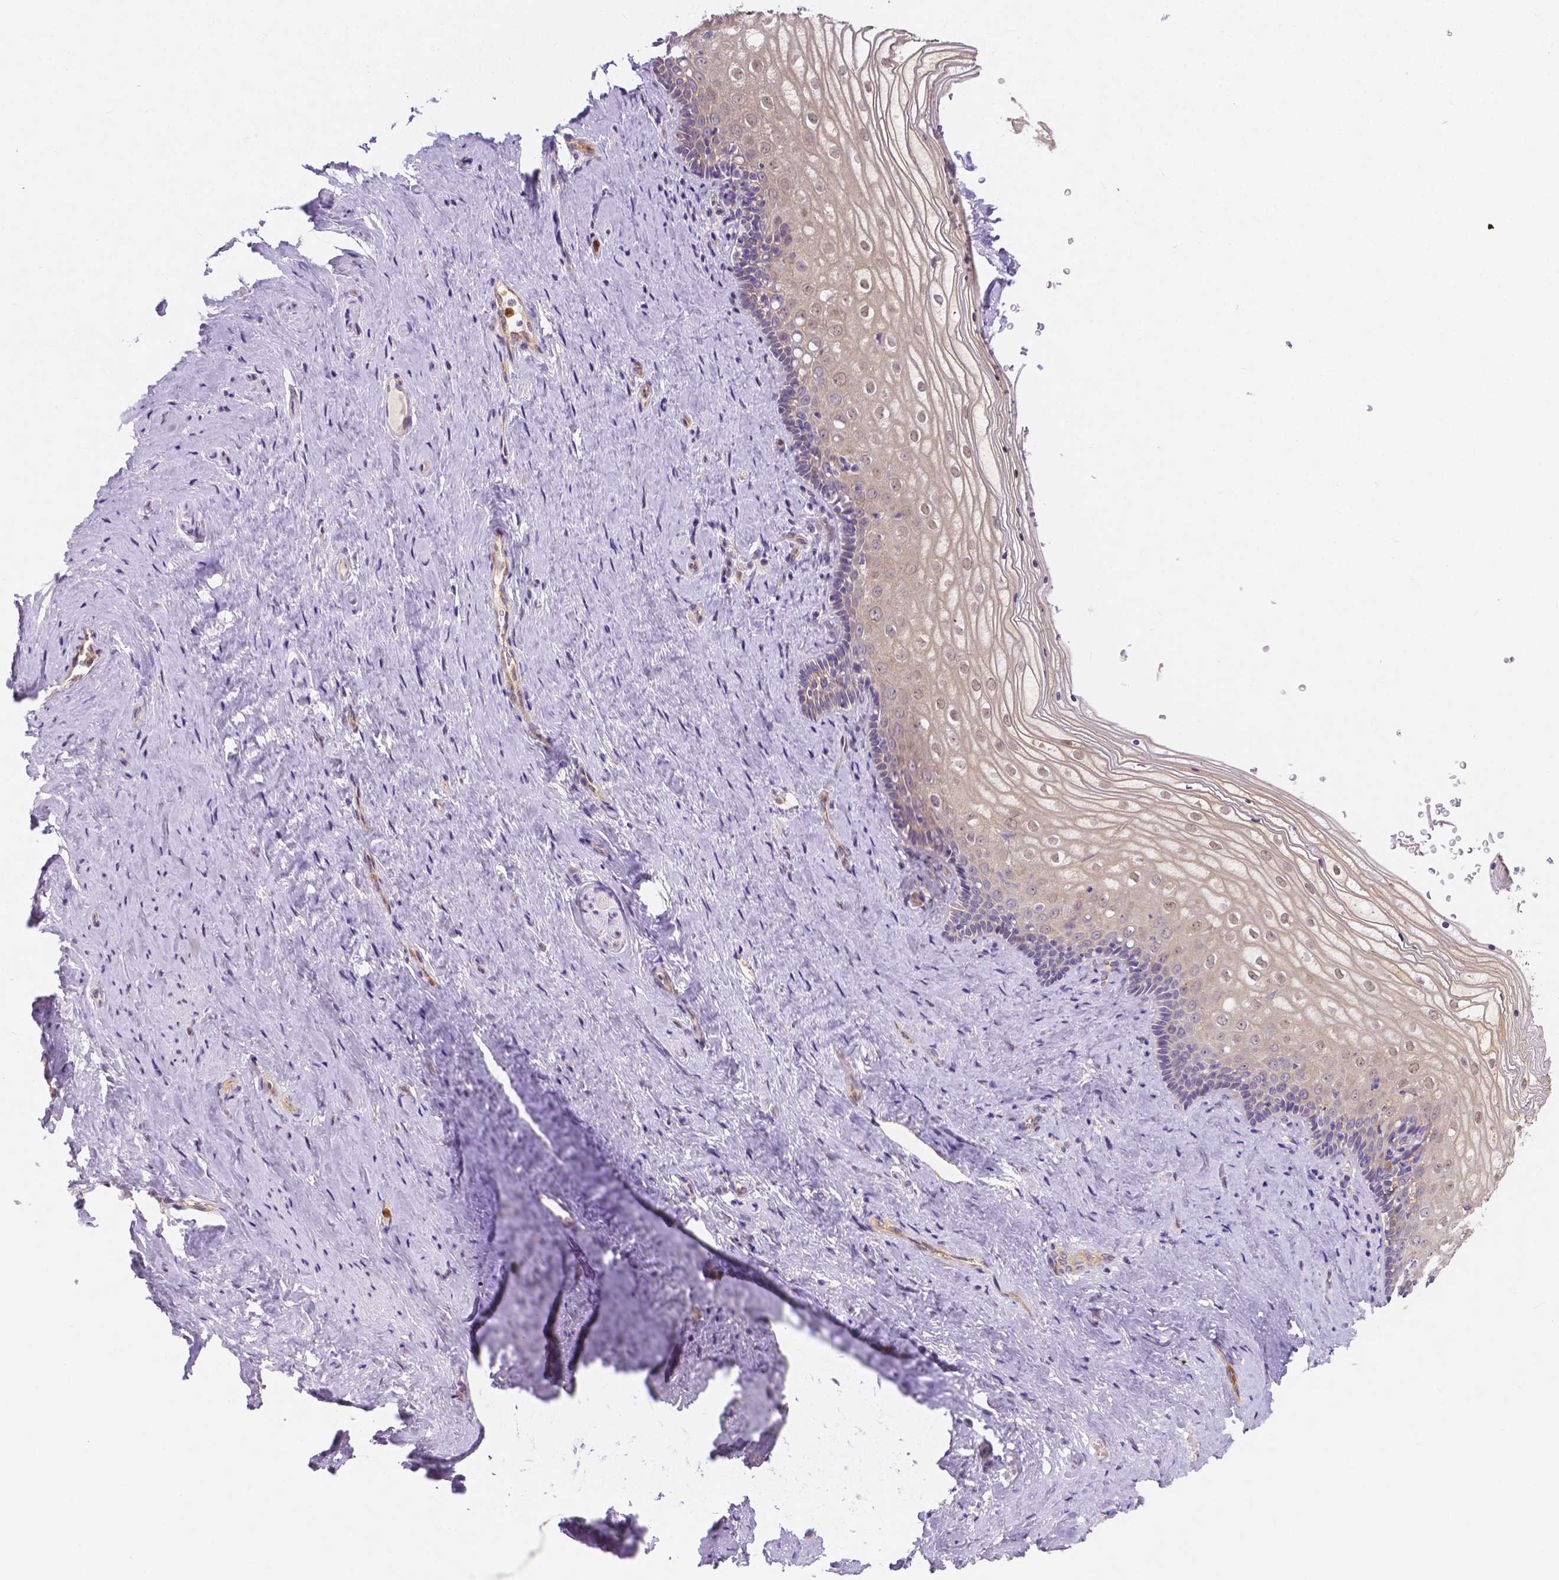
{"staining": {"intensity": "weak", "quantity": "25%-75%", "location": "cytoplasmic/membranous,nuclear"}, "tissue": "vagina", "cell_type": "Squamous epithelial cells", "image_type": "normal", "snomed": [{"axis": "morphology", "description": "Normal tissue, NOS"}, {"axis": "topography", "description": "Vagina"}], "caption": "Immunohistochemistry (IHC) (DAB) staining of normal human vagina displays weak cytoplasmic/membranous,nuclear protein staining in about 25%-75% of squamous epithelial cells. The staining was performed using DAB (3,3'-diaminobenzidine), with brown indicating positive protein expression. Nuclei are stained blue with hematoxylin.", "gene": "ZNRD2", "patient": {"sex": "female", "age": 42}}